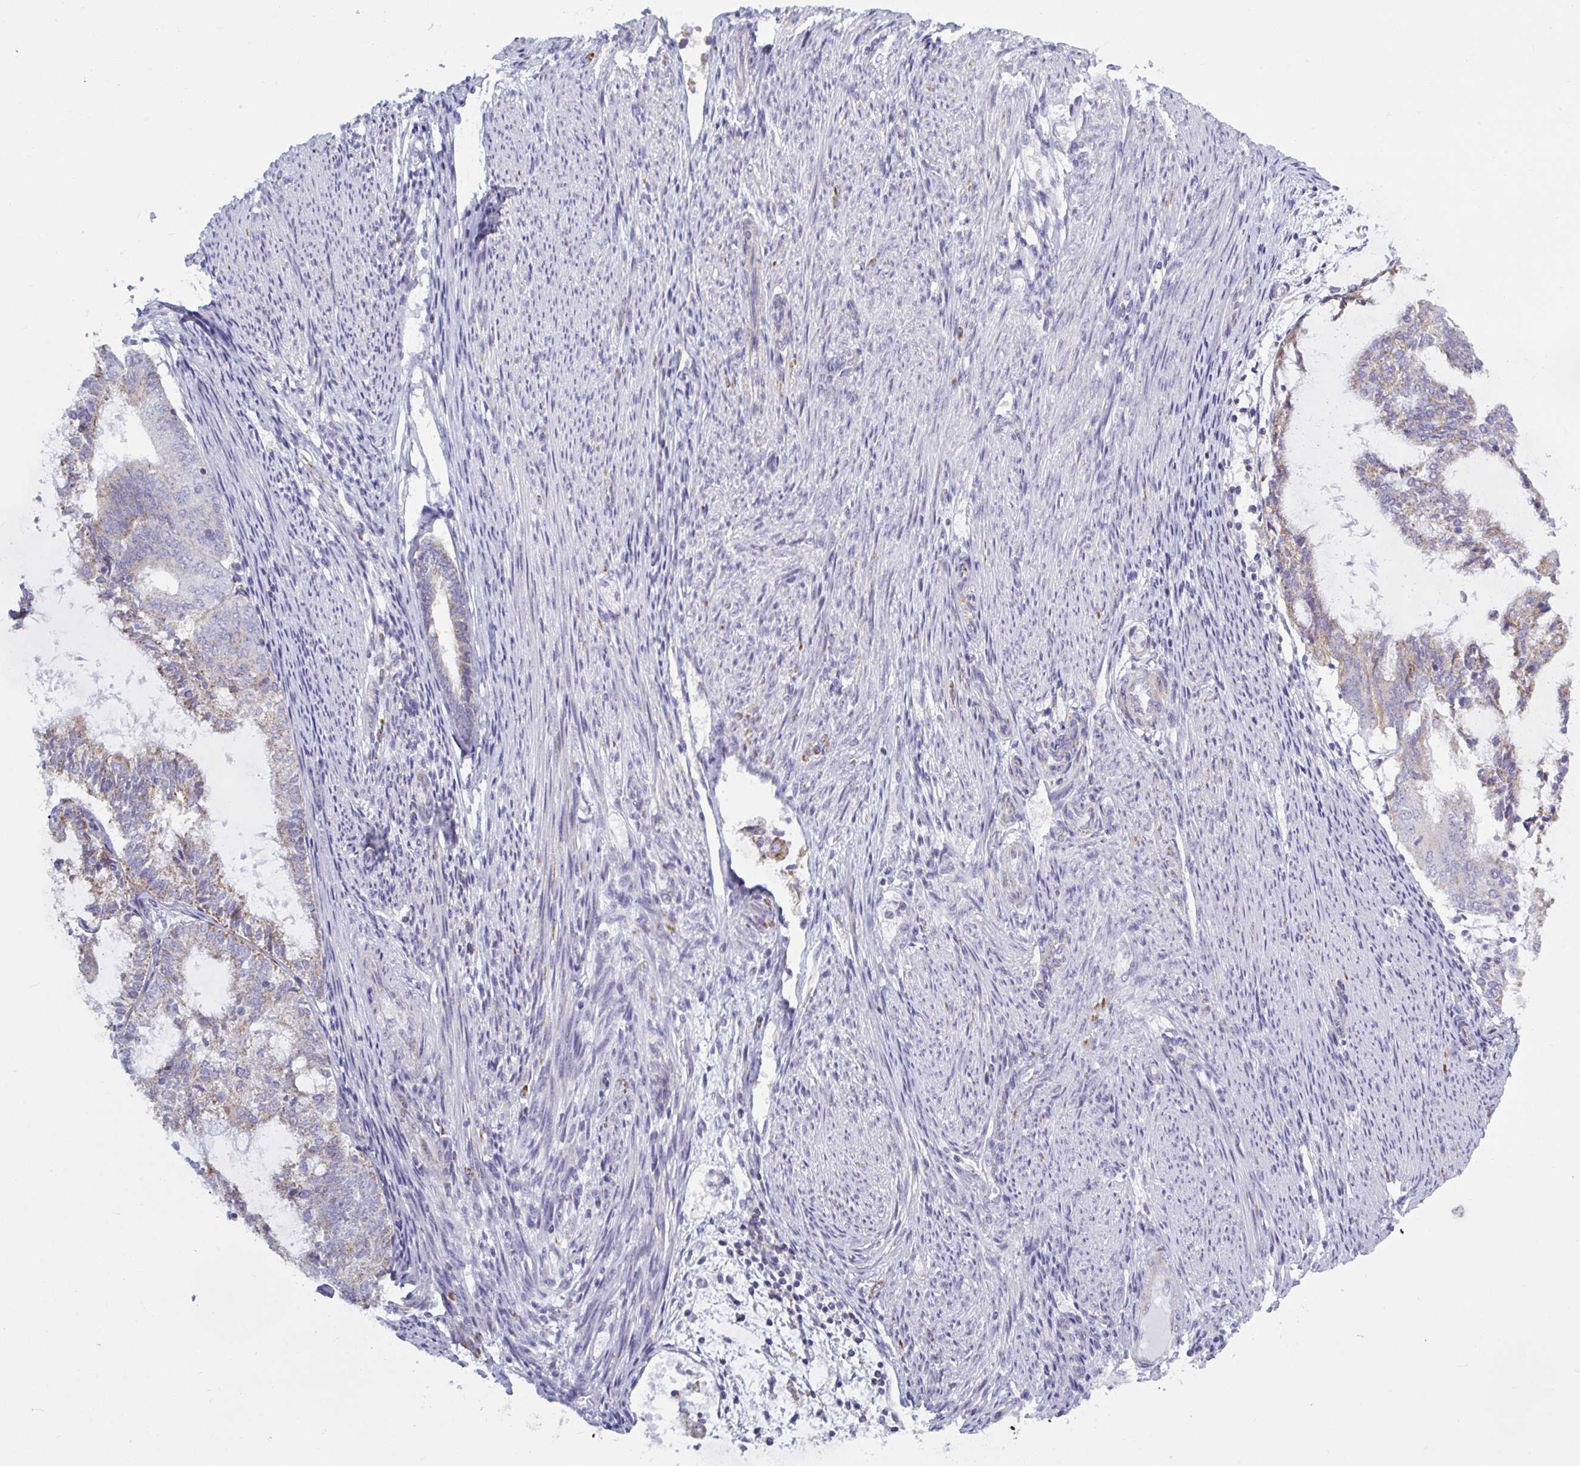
{"staining": {"intensity": "moderate", "quantity": "<25%", "location": "cytoplasmic/membranous"}, "tissue": "endometrial cancer", "cell_type": "Tumor cells", "image_type": "cancer", "snomed": [{"axis": "morphology", "description": "Adenocarcinoma, NOS"}, {"axis": "topography", "description": "Endometrium"}], "caption": "Human adenocarcinoma (endometrial) stained with a brown dye demonstrates moderate cytoplasmic/membranous positive expression in approximately <25% of tumor cells.", "gene": "ATG9A", "patient": {"sex": "female", "age": 81}}